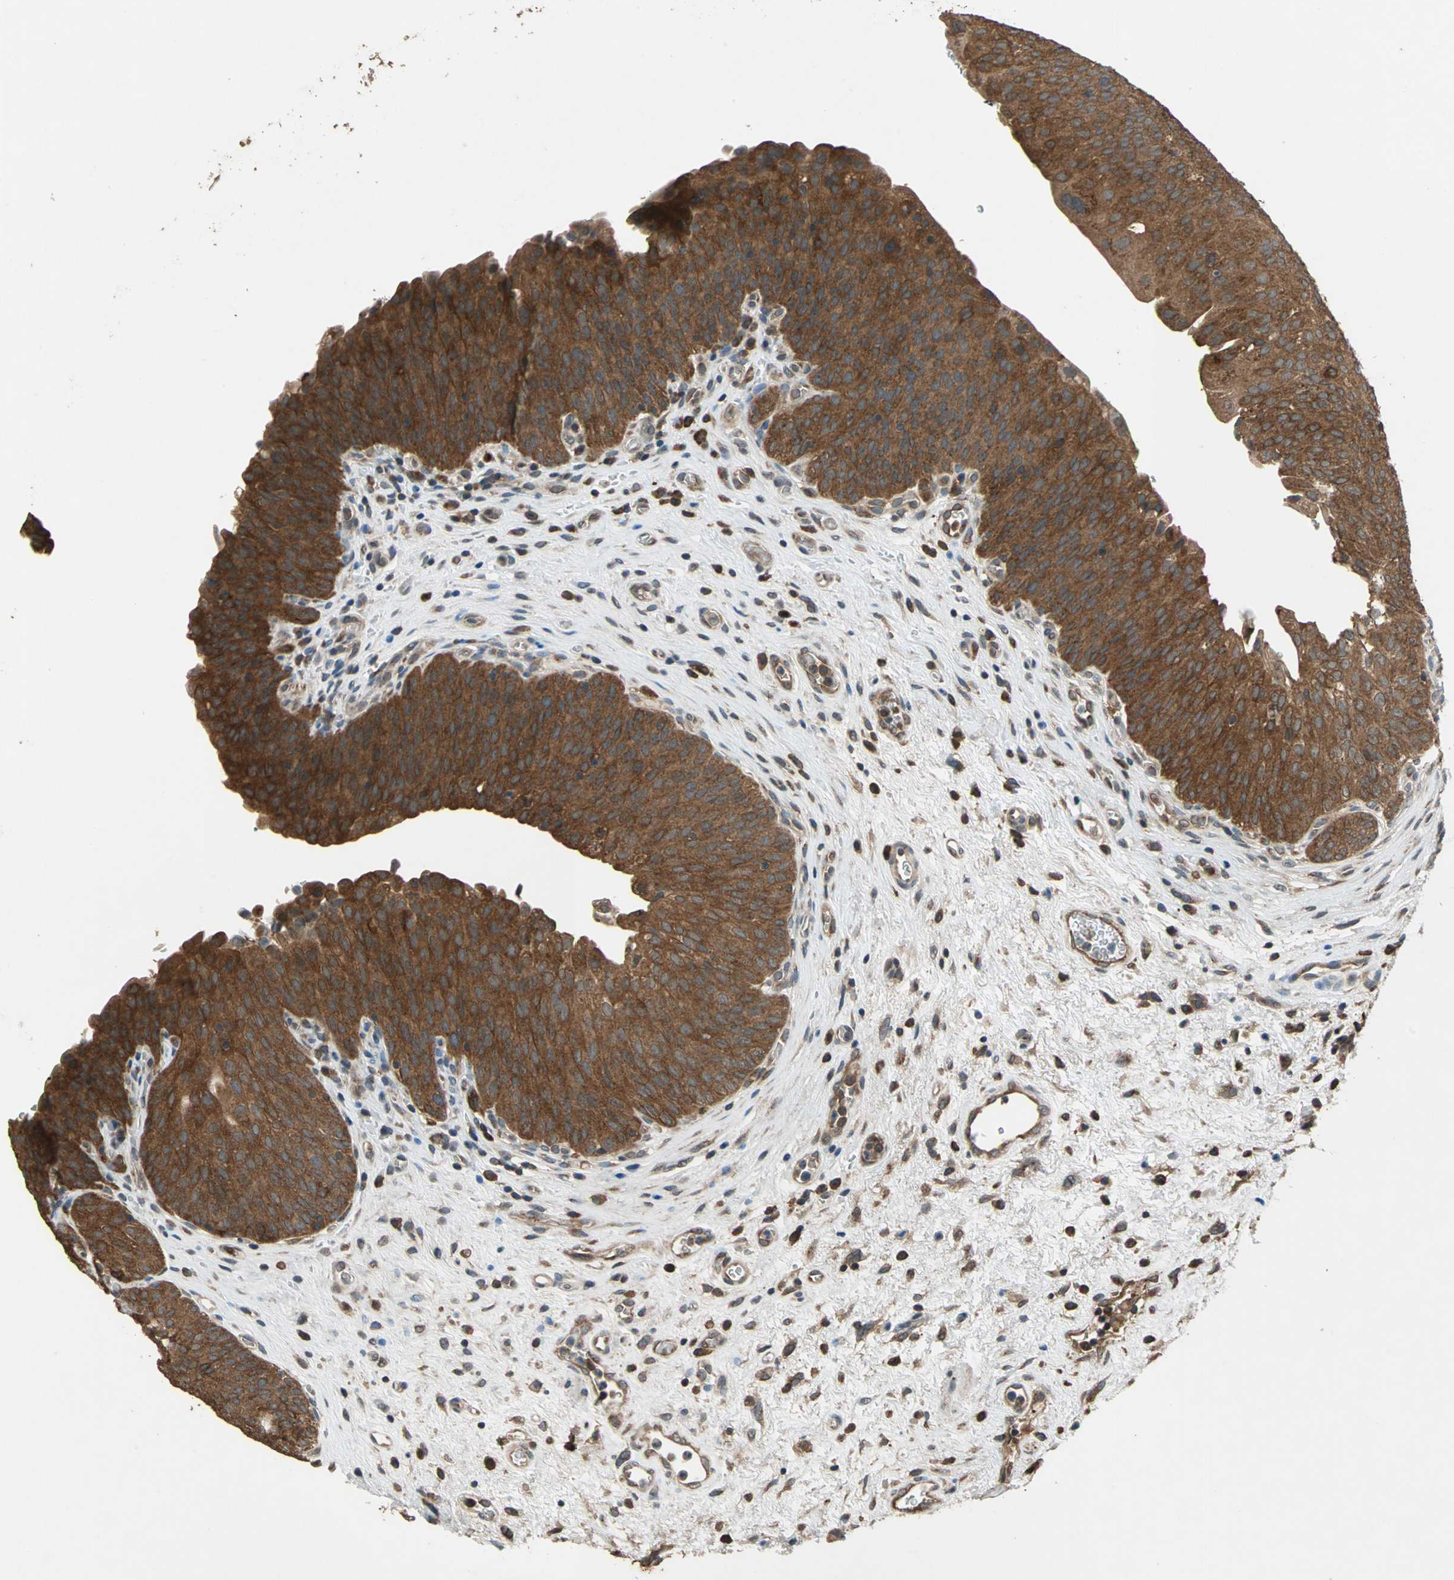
{"staining": {"intensity": "strong", "quantity": ">75%", "location": "cytoplasmic/membranous"}, "tissue": "urinary bladder", "cell_type": "Urothelial cells", "image_type": "normal", "snomed": [{"axis": "morphology", "description": "Normal tissue, NOS"}, {"axis": "morphology", "description": "Dysplasia, NOS"}, {"axis": "topography", "description": "Urinary bladder"}], "caption": "A brown stain shows strong cytoplasmic/membranous positivity of a protein in urothelial cells of normal urinary bladder.", "gene": "NFKBIE", "patient": {"sex": "male", "age": 35}}